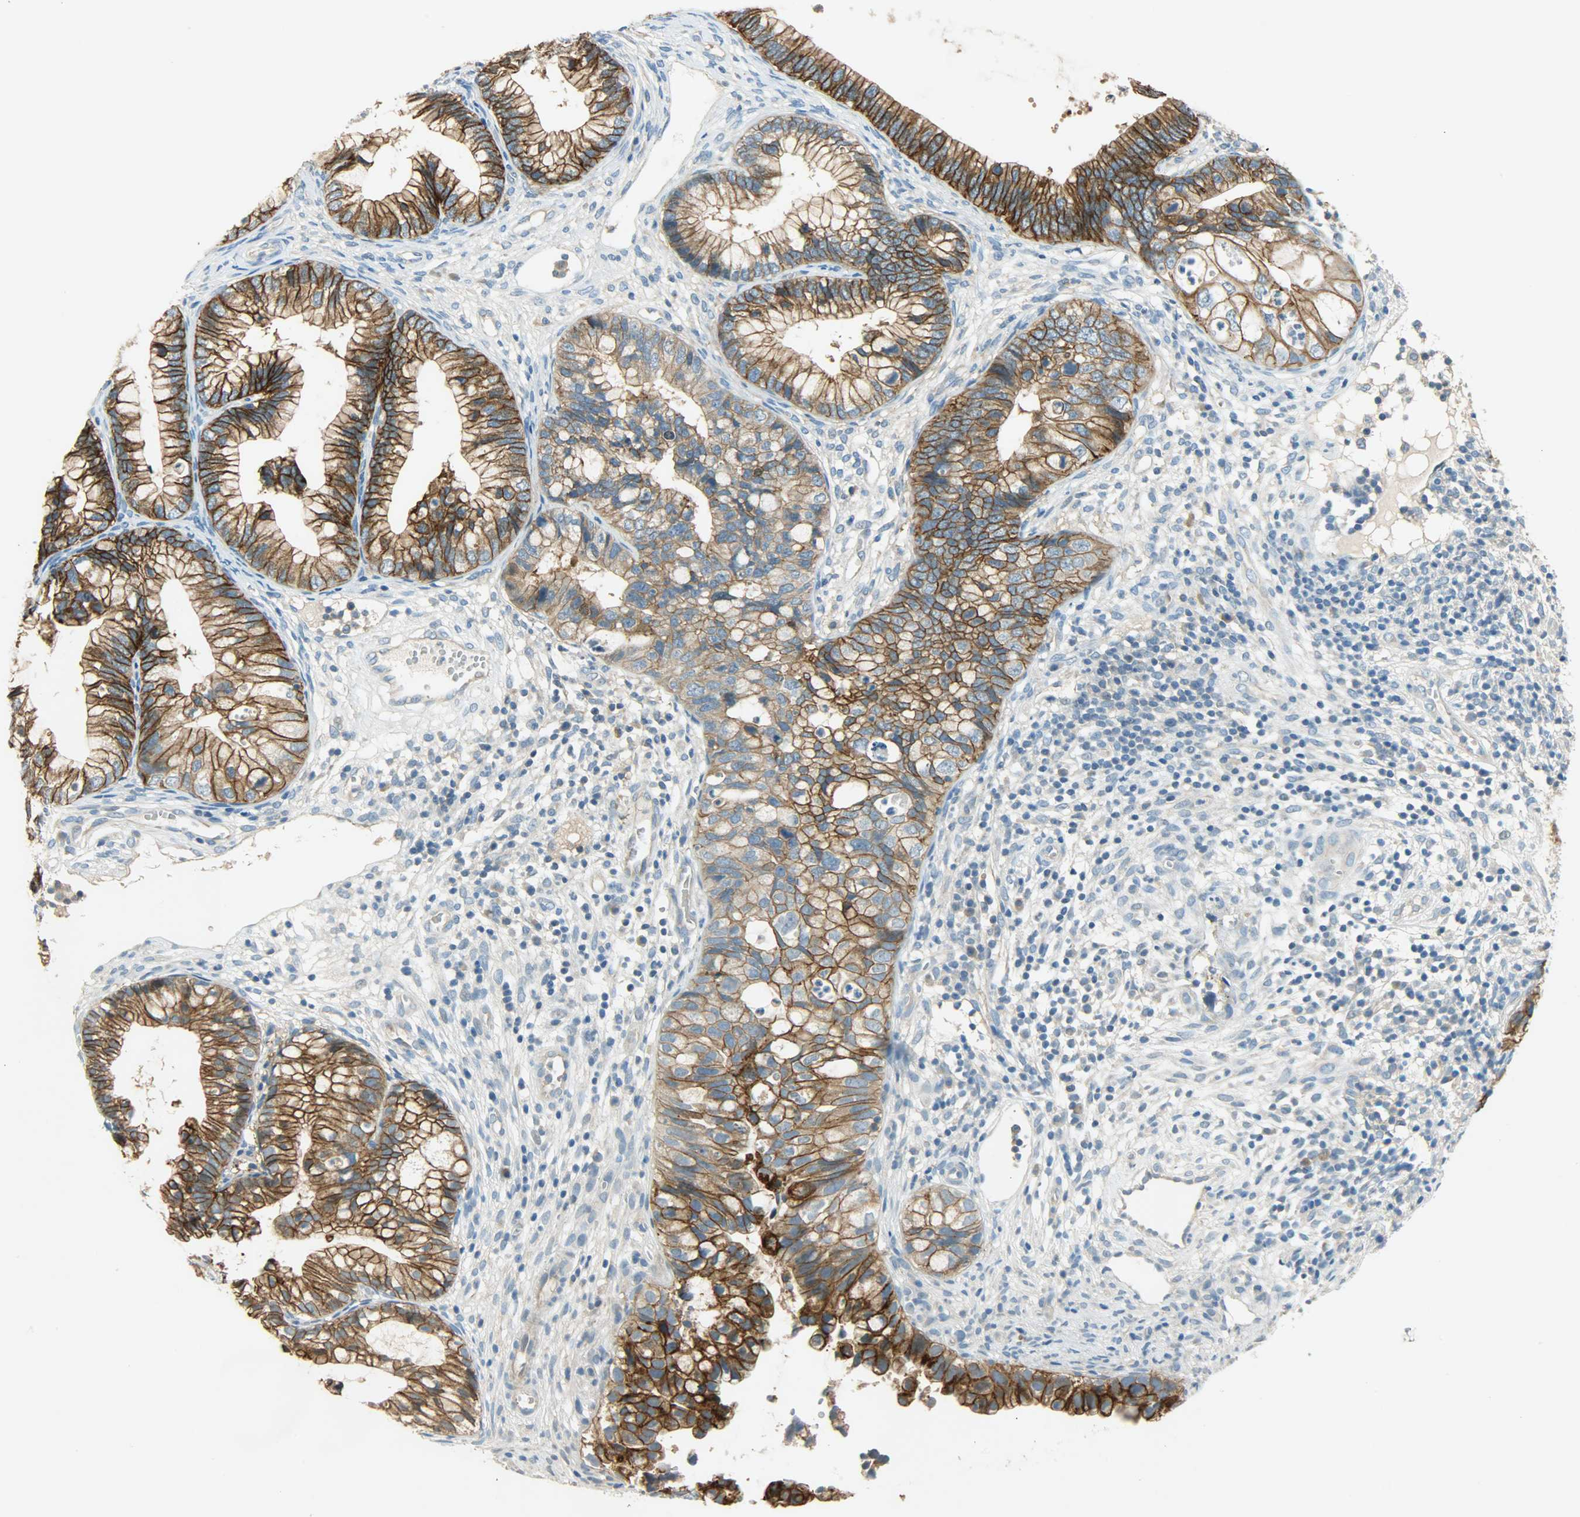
{"staining": {"intensity": "strong", "quantity": ">75%", "location": "cytoplasmic/membranous"}, "tissue": "cervical cancer", "cell_type": "Tumor cells", "image_type": "cancer", "snomed": [{"axis": "morphology", "description": "Adenocarcinoma, NOS"}, {"axis": "topography", "description": "Cervix"}], "caption": "IHC of cervical cancer reveals high levels of strong cytoplasmic/membranous expression in approximately >75% of tumor cells. (DAB = brown stain, brightfield microscopy at high magnification).", "gene": "DSG2", "patient": {"sex": "female", "age": 44}}